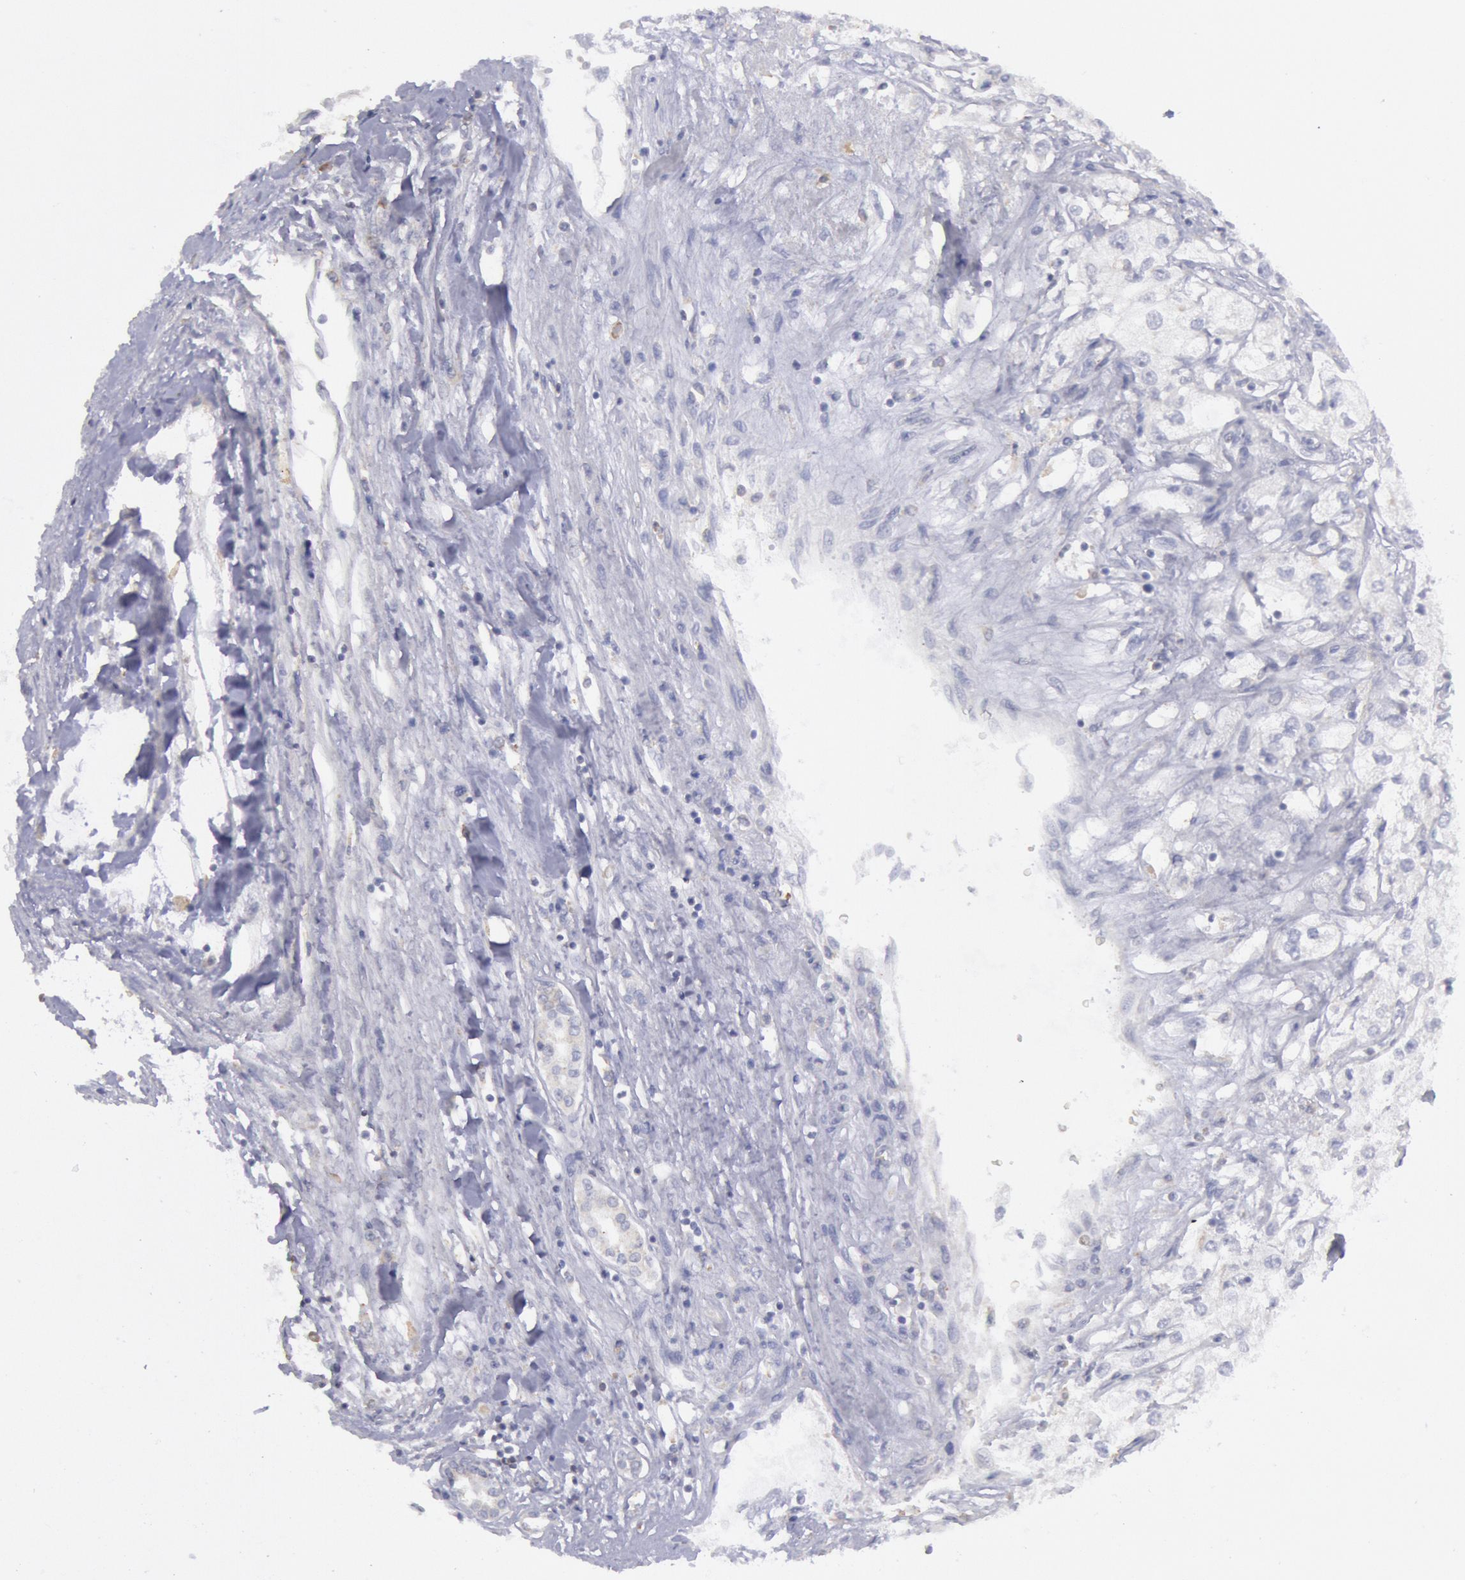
{"staining": {"intensity": "negative", "quantity": "none", "location": "none"}, "tissue": "renal cancer", "cell_type": "Tumor cells", "image_type": "cancer", "snomed": [{"axis": "morphology", "description": "Adenocarcinoma, NOS"}, {"axis": "topography", "description": "Kidney"}], "caption": "Immunohistochemistry (IHC) of human renal cancer (adenocarcinoma) displays no positivity in tumor cells. (Stains: DAB (3,3'-diaminobenzidine) IHC with hematoxylin counter stain, Microscopy: brightfield microscopy at high magnification).", "gene": "MYH7", "patient": {"sex": "male", "age": 57}}